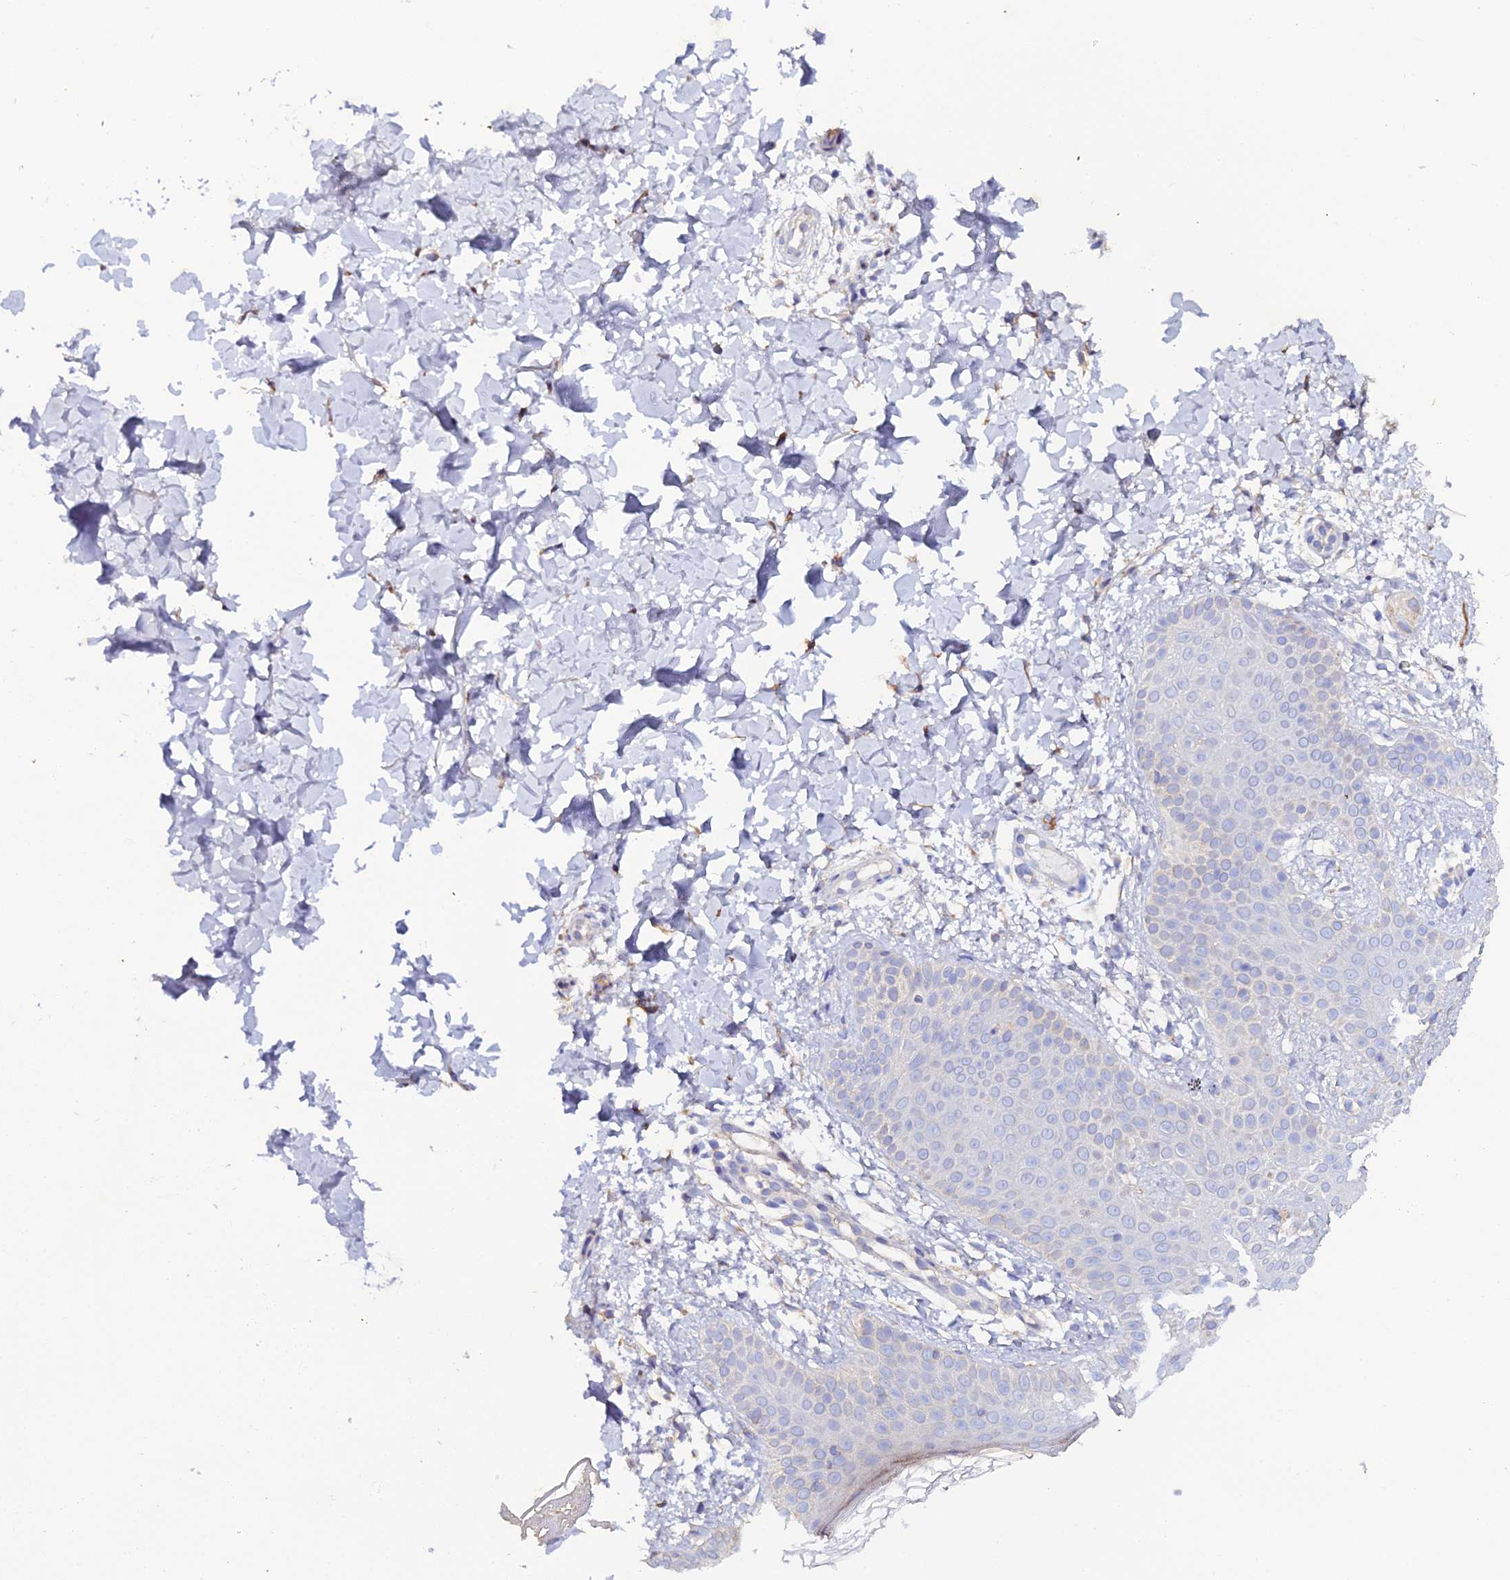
{"staining": {"intensity": "moderate", "quantity": ">75%", "location": "cytoplasmic/membranous"}, "tissue": "skin", "cell_type": "Fibroblasts", "image_type": "normal", "snomed": [{"axis": "morphology", "description": "Normal tissue, NOS"}, {"axis": "topography", "description": "Skin"}], "caption": "A high-resolution image shows immunohistochemistry (IHC) staining of normal skin, which reveals moderate cytoplasmic/membranous staining in about >75% of fibroblasts. Using DAB (3,3'-diaminobenzidine) (brown) and hematoxylin (blue) stains, captured at high magnification using brightfield microscopy.", "gene": "SCX", "patient": {"sex": "male", "age": 36}}